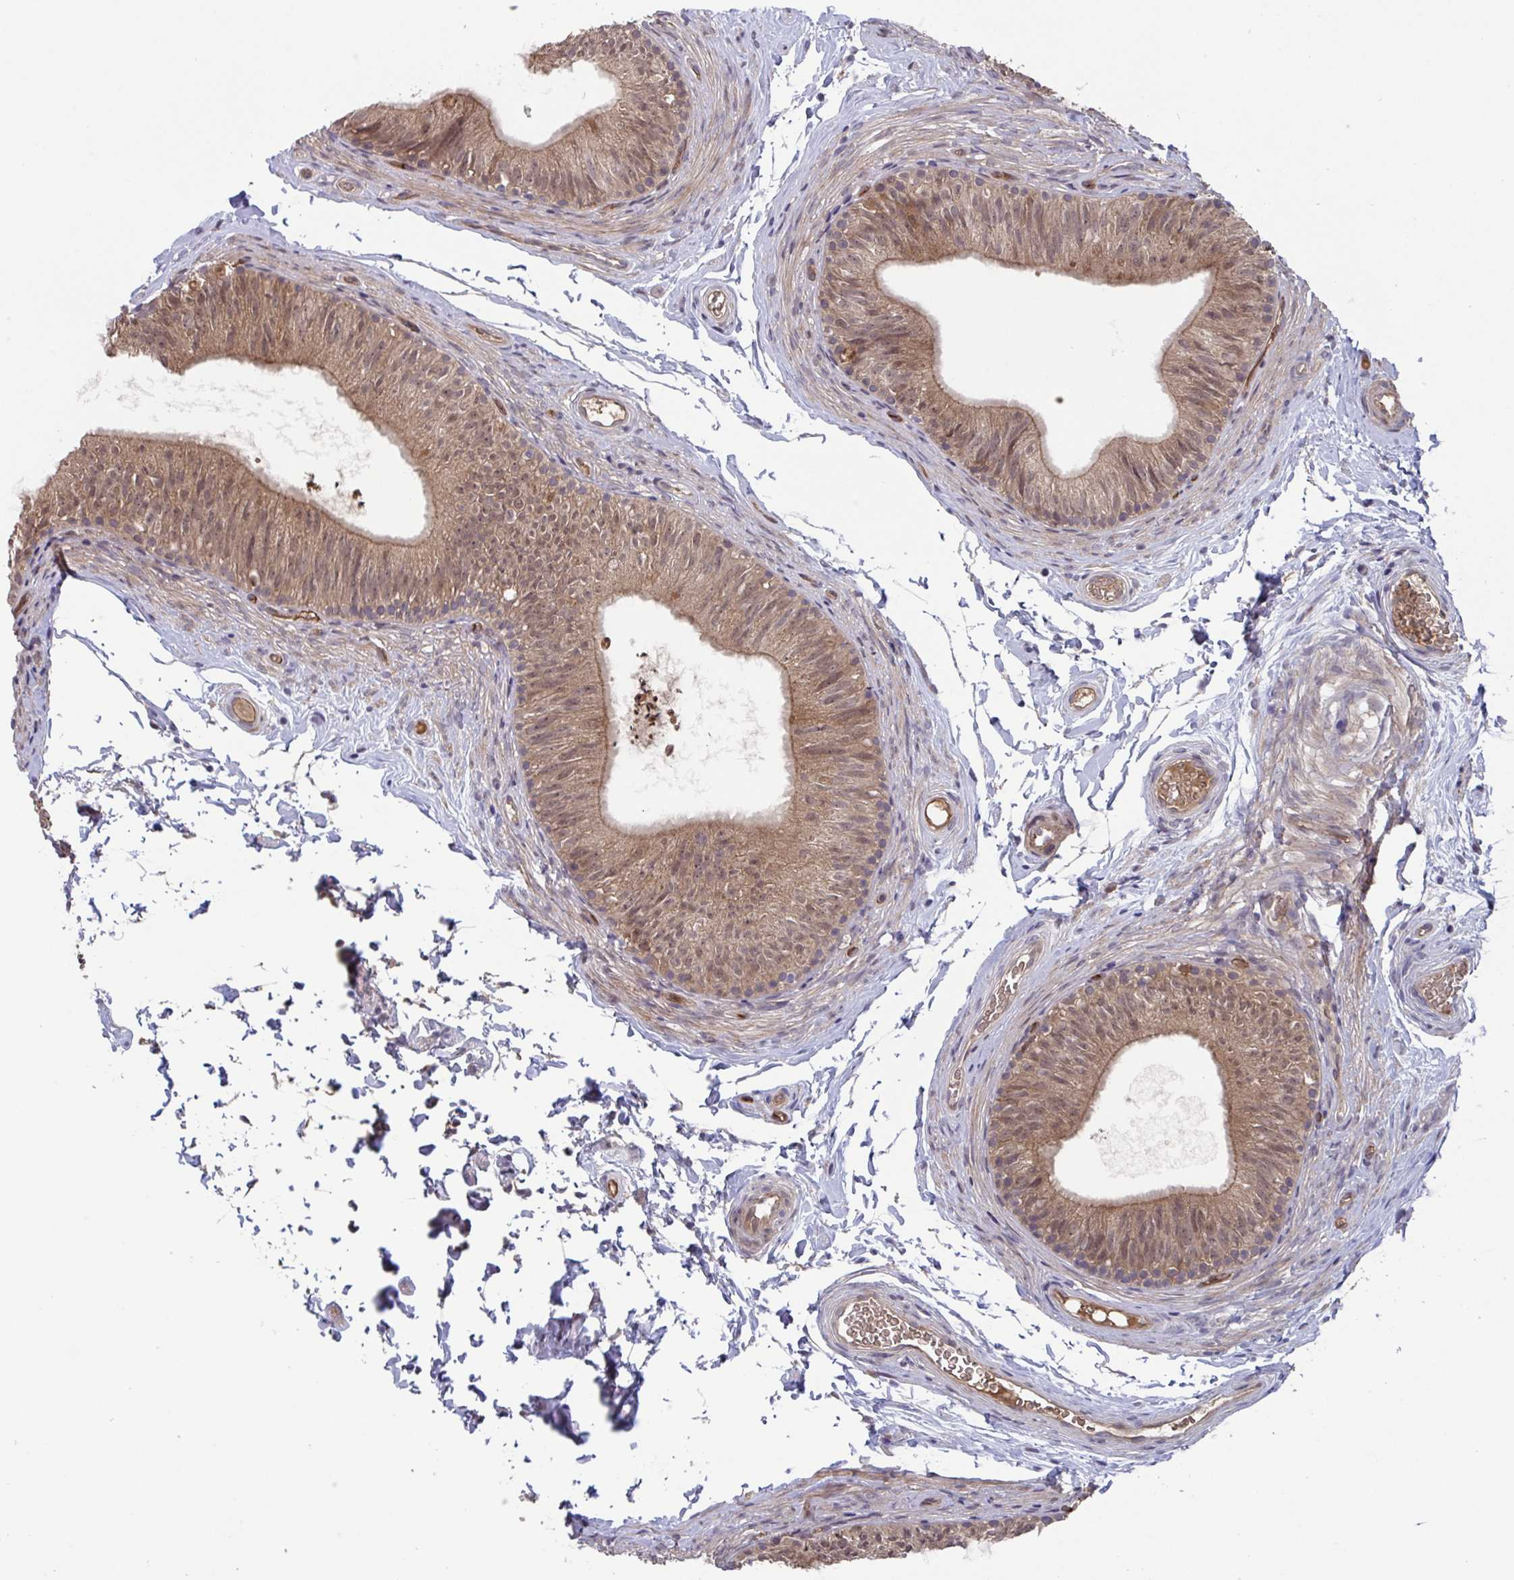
{"staining": {"intensity": "moderate", "quantity": ">75%", "location": "cytoplasmic/membranous,nuclear"}, "tissue": "epididymis", "cell_type": "Glandular cells", "image_type": "normal", "snomed": [{"axis": "morphology", "description": "Normal tissue, NOS"}, {"axis": "topography", "description": "Epididymis, spermatic cord, NOS"}, {"axis": "topography", "description": "Epididymis"}, {"axis": "topography", "description": "Peripheral nerve tissue"}], "caption": "Glandular cells reveal medium levels of moderate cytoplasmic/membranous,nuclear staining in approximately >75% of cells in benign human epididymis.", "gene": "TIGAR", "patient": {"sex": "male", "age": 29}}